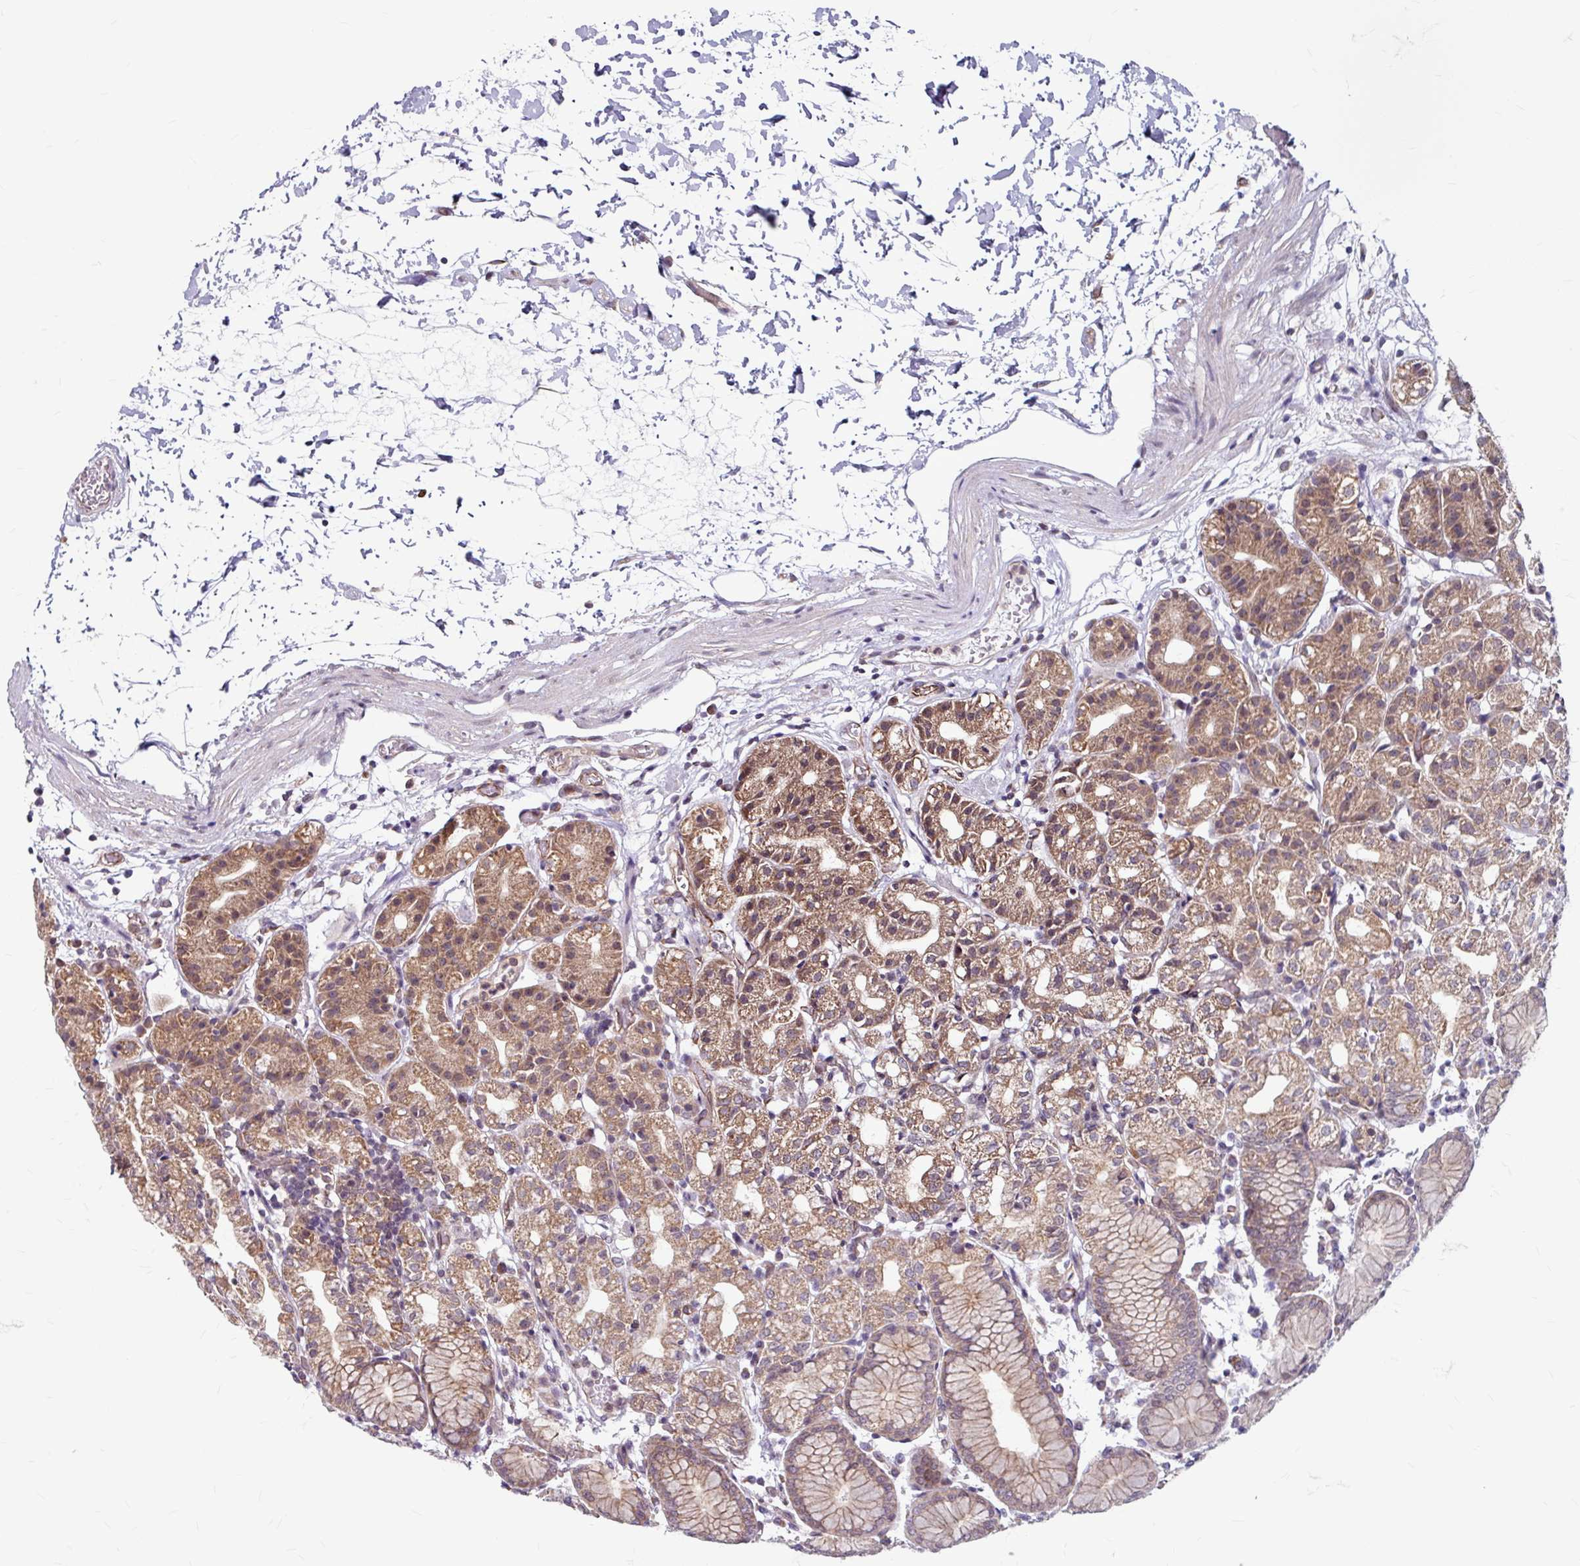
{"staining": {"intensity": "moderate", "quantity": ">75%", "location": "cytoplasmic/membranous"}, "tissue": "stomach", "cell_type": "Glandular cells", "image_type": "normal", "snomed": [{"axis": "morphology", "description": "Normal tissue, NOS"}, {"axis": "topography", "description": "Stomach"}], "caption": "Immunohistochemistry (DAB) staining of benign stomach displays moderate cytoplasmic/membranous protein positivity in about >75% of glandular cells.", "gene": "DAAM2", "patient": {"sex": "female", "age": 57}}